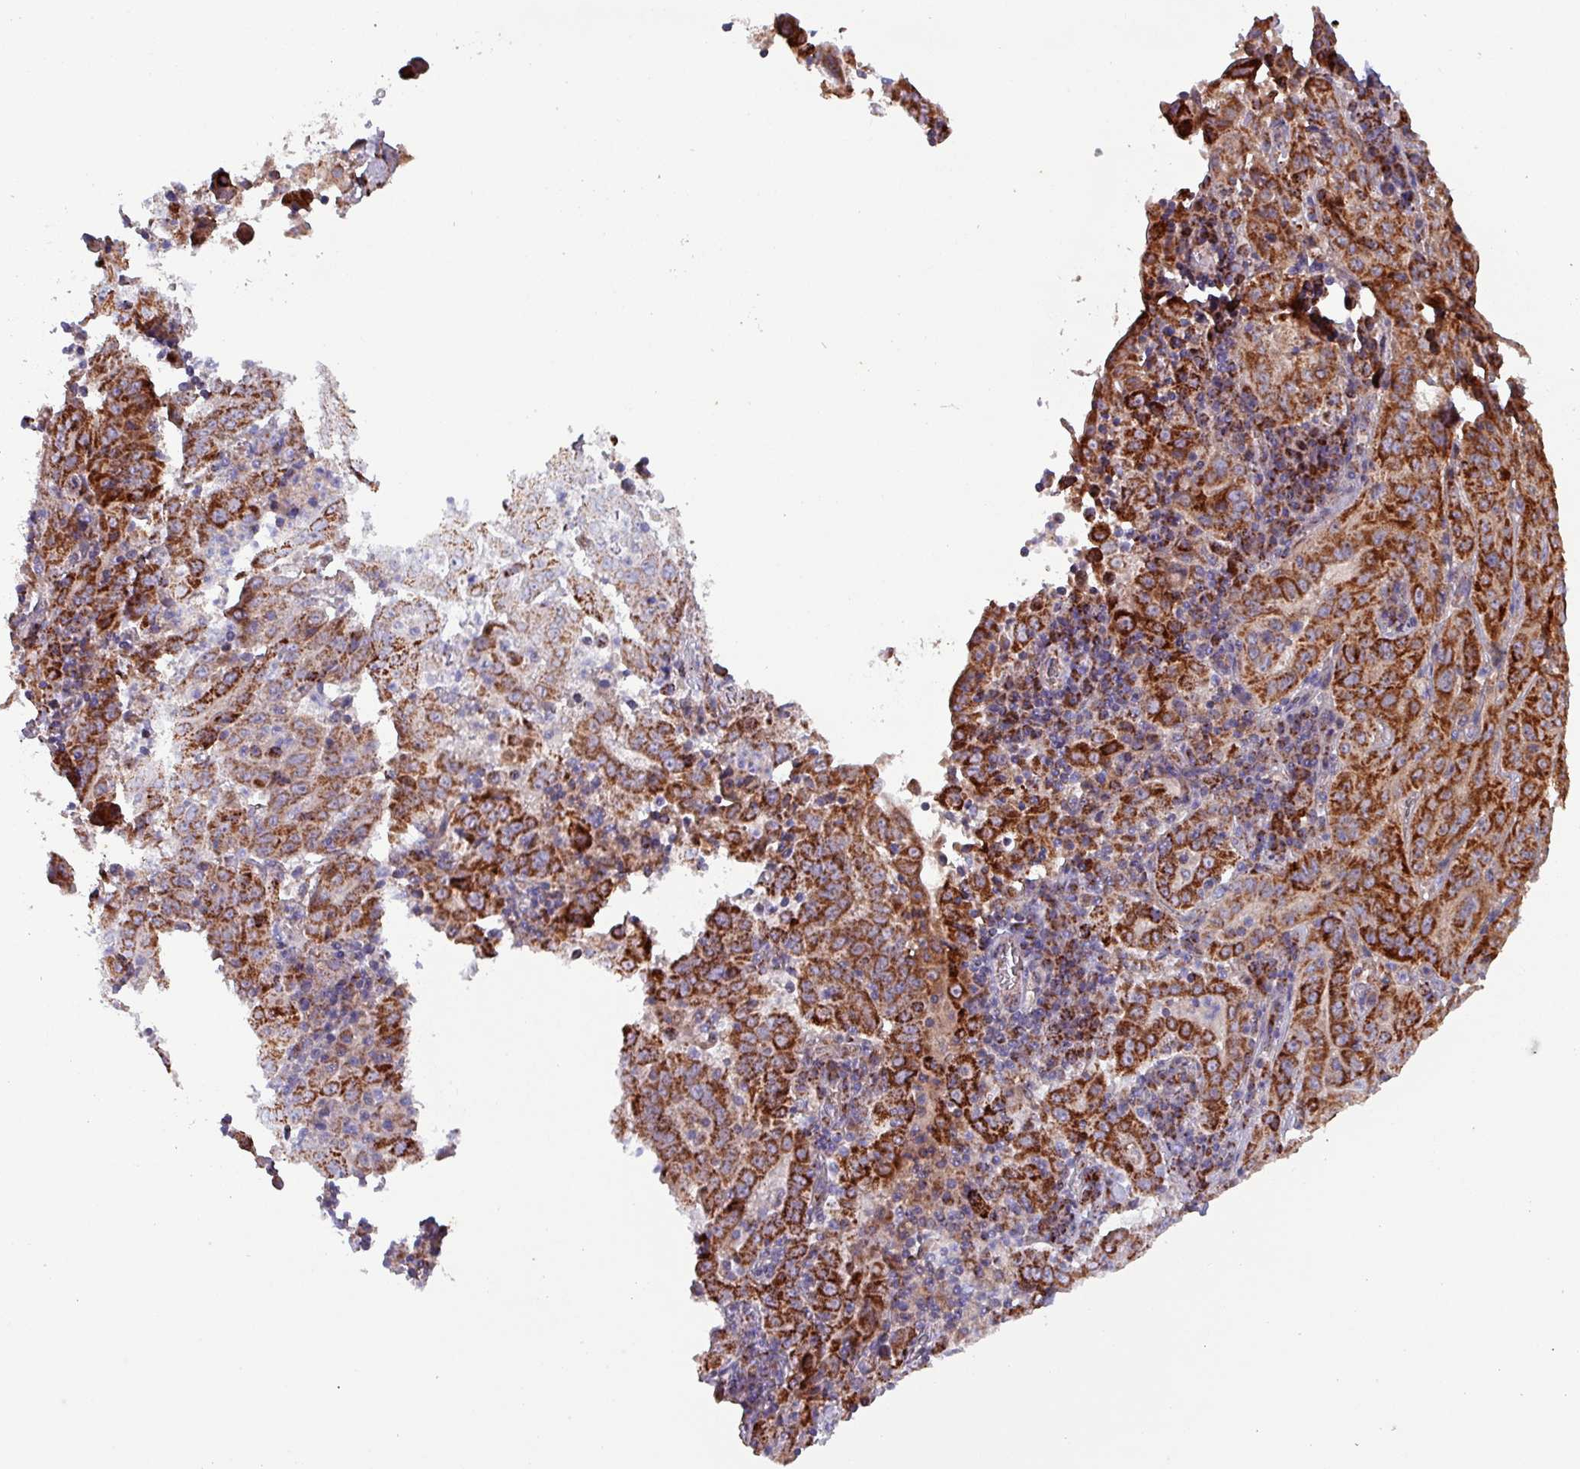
{"staining": {"intensity": "strong", "quantity": ">75%", "location": "cytoplasmic/membranous"}, "tissue": "pancreatic cancer", "cell_type": "Tumor cells", "image_type": "cancer", "snomed": [{"axis": "morphology", "description": "Adenocarcinoma, NOS"}, {"axis": "topography", "description": "Pancreas"}], "caption": "Protein expression analysis of pancreatic cancer reveals strong cytoplasmic/membranous expression in approximately >75% of tumor cells.", "gene": "ZNF322", "patient": {"sex": "male", "age": 63}}